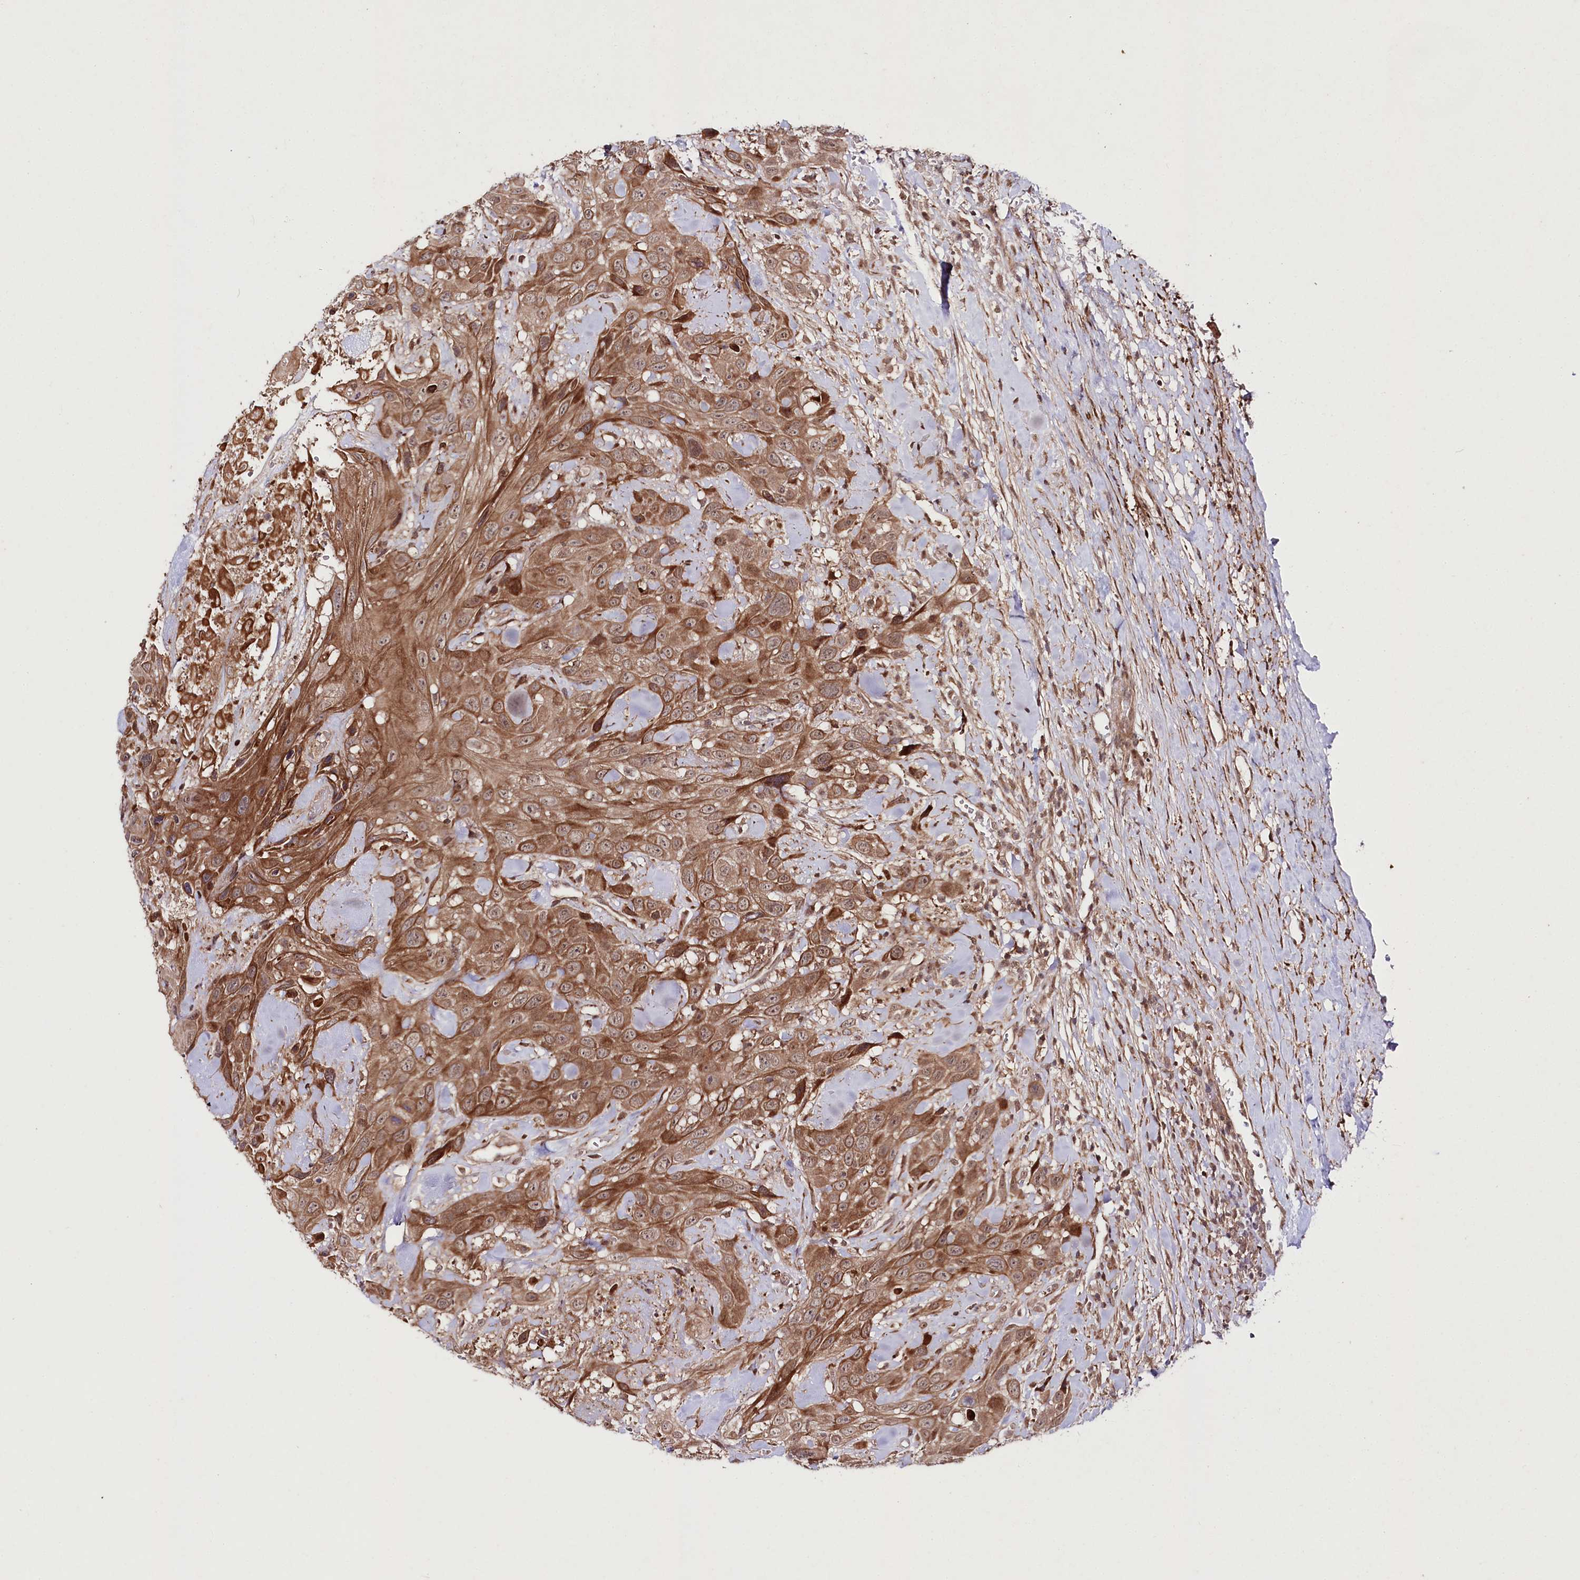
{"staining": {"intensity": "moderate", "quantity": ">75%", "location": "cytoplasmic/membranous"}, "tissue": "head and neck cancer", "cell_type": "Tumor cells", "image_type": "cancer", "snomed": [{"axis": "morphology", "description": "Squamous cell carcinoma, NOS"}, {"axis": "topography", "description": "Head-Neck"}], "caption": "A high-resolution photomicrograph shows IHC staining of squamous cell carcinoma (head and neck), which exhibits moderate cytoplasmic/membranous expression in approximately >75% of tumor cells.", "gene": "PHLDB1", "patient": {"sex": "male", "age": 81}}